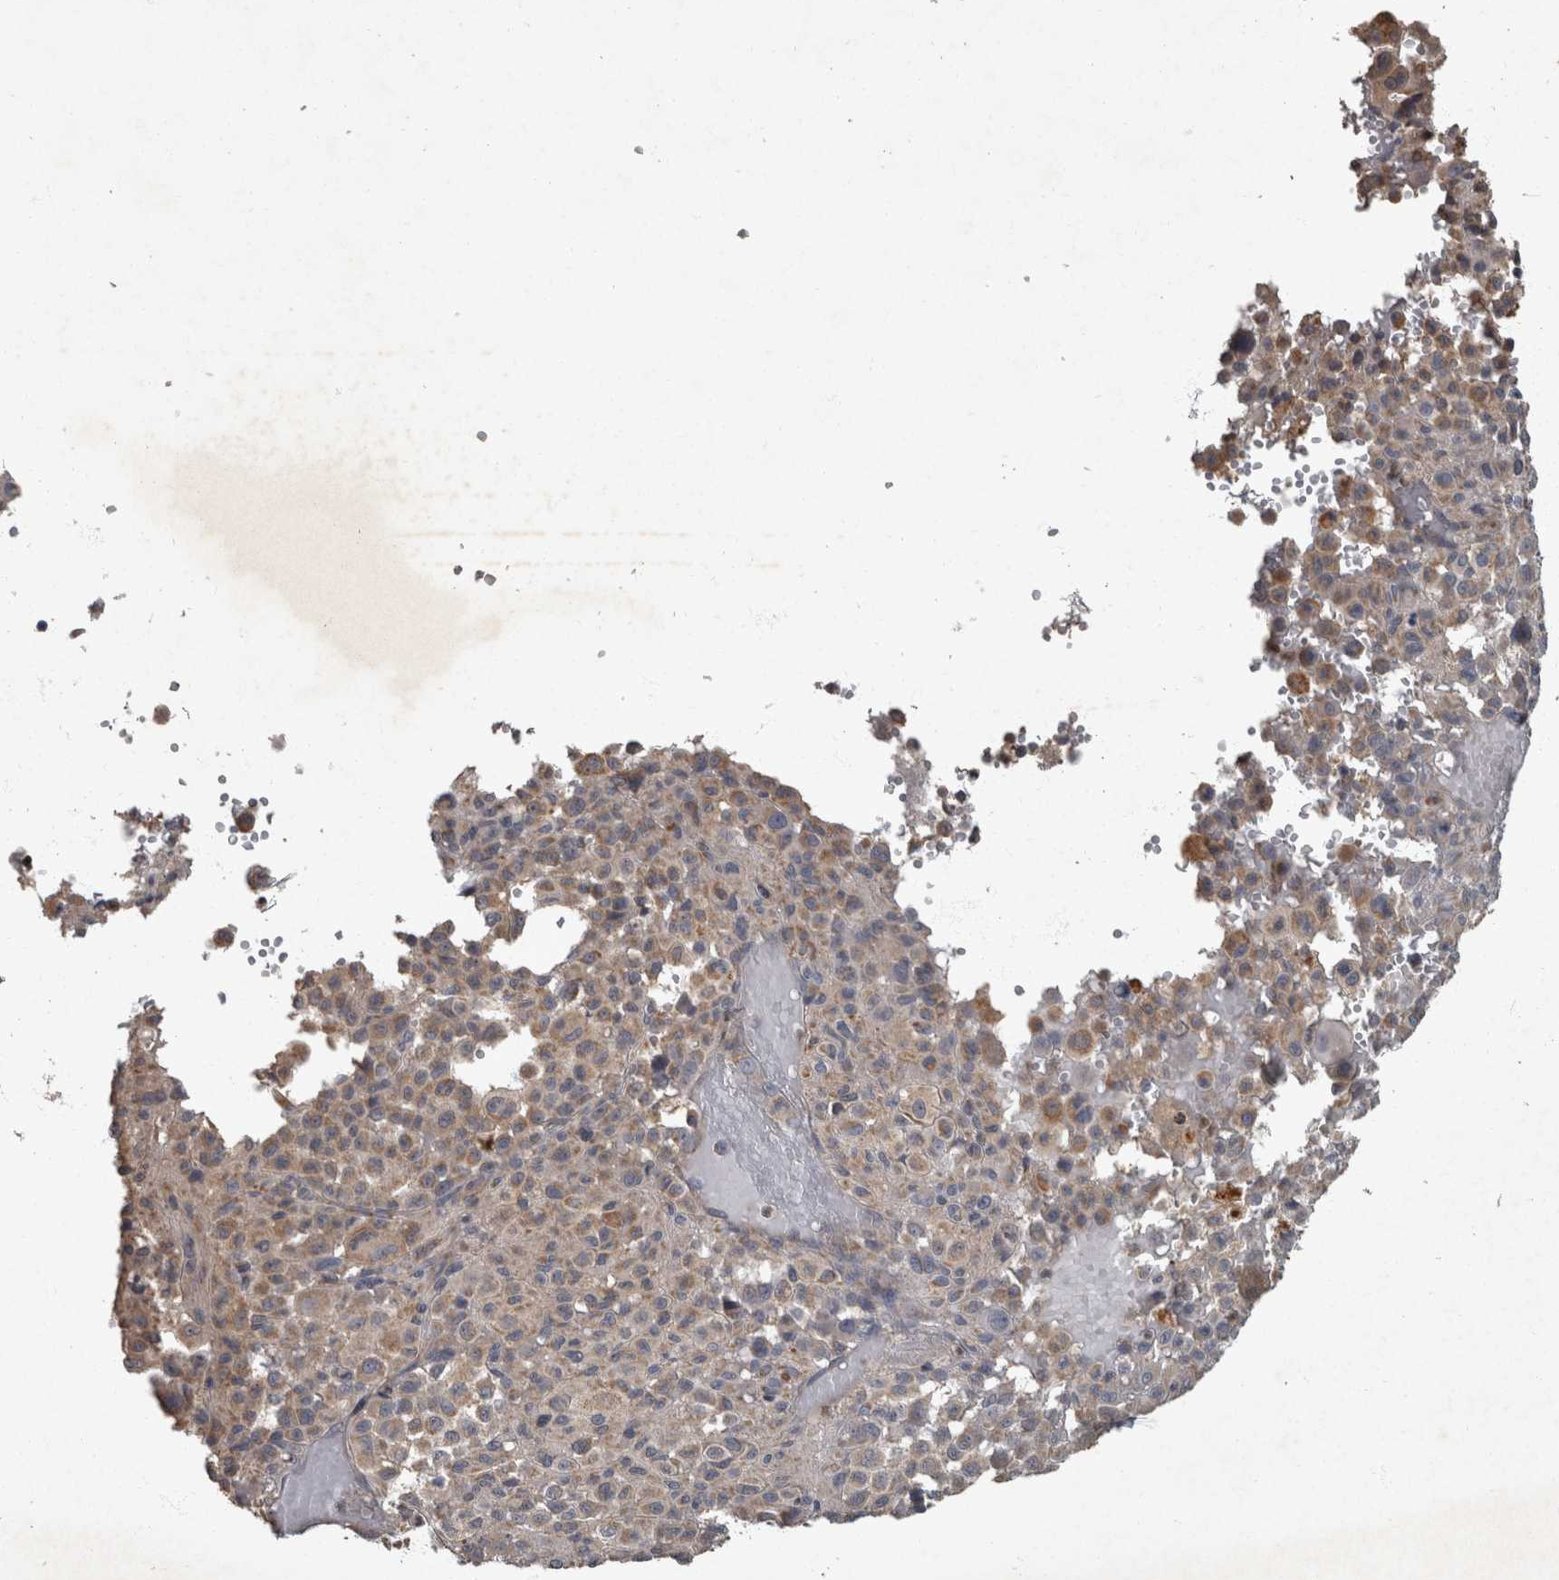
{"staining": {"intensity": "weak", "quantity": "25%-75%", "location": "cytoplasmic/membranous"}, "tissue": "melanoma", "cell_type": "Tumor cells", "image_type": "cancer", "snomed": [{"axis": "morphology", "description": "Malignant melanoma, Metastatic site"}, {"axis": "topography", "description": "Skin"}], "caption": "Malignant melanoma (metastatic site) stained with a brown dye shows weak cytoplasmic/membranous positive positivity in approximately 25%-75% of tumor cells.", "gene": "PPP1R3C", "patient": {"sex": "female", "age": 74}}